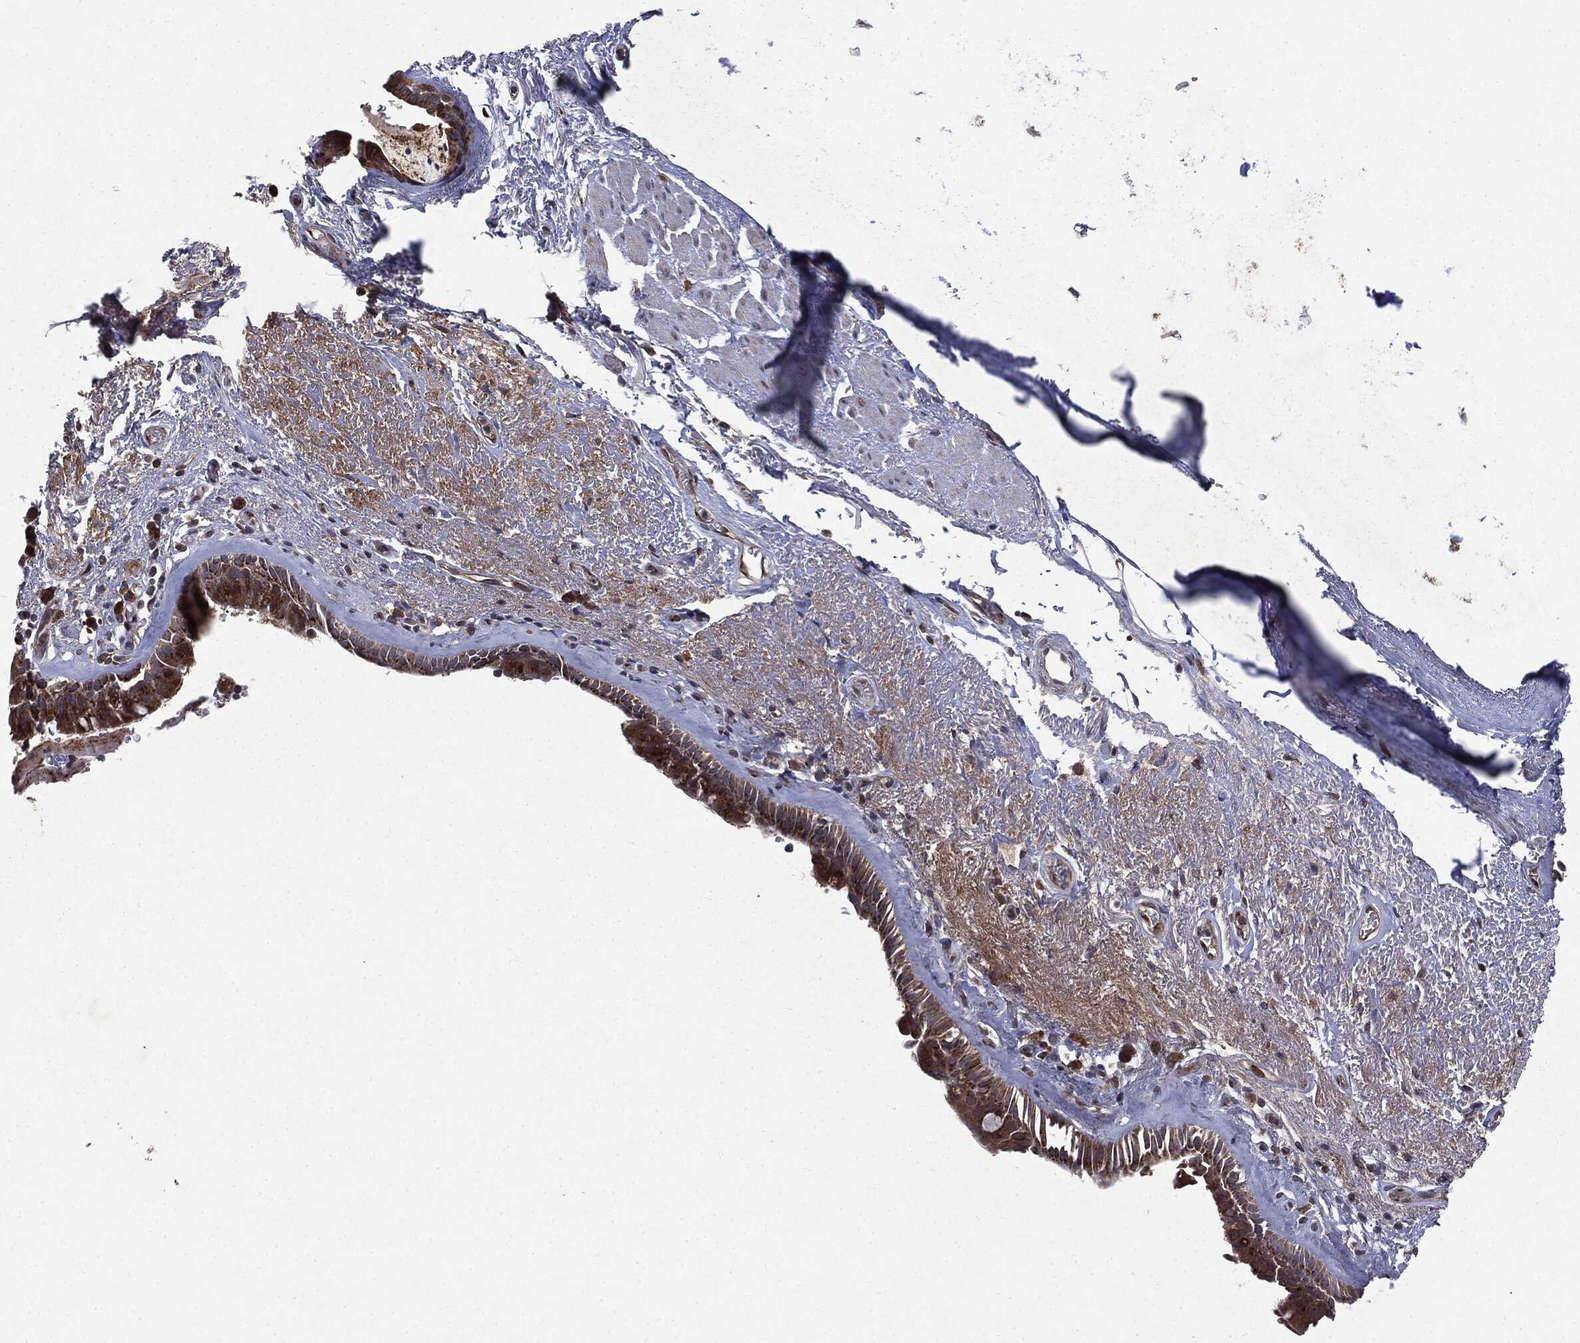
{"staining": {"intensity": "strong", "quantity": ">75%", "location": "cytoplasmic/membranous"}, "tissue": "bronchus", "cell_type": "Respiratory epithelial cells", "image_type": "normal", "snomed": [{"axis": "morphology", "description": "Normal tissue, NOS"}, {"axis": "topography", "description": "Bronchus"}], "caption": "Approximately >75% of respiratory epithelial cells in benign bronchus display strong cytoplasmic/membranous protein staining as visualized by brown immunohistochemical staining.", "gene": "PLPPR2", "patient": {"sex": "male", "age": 82}}